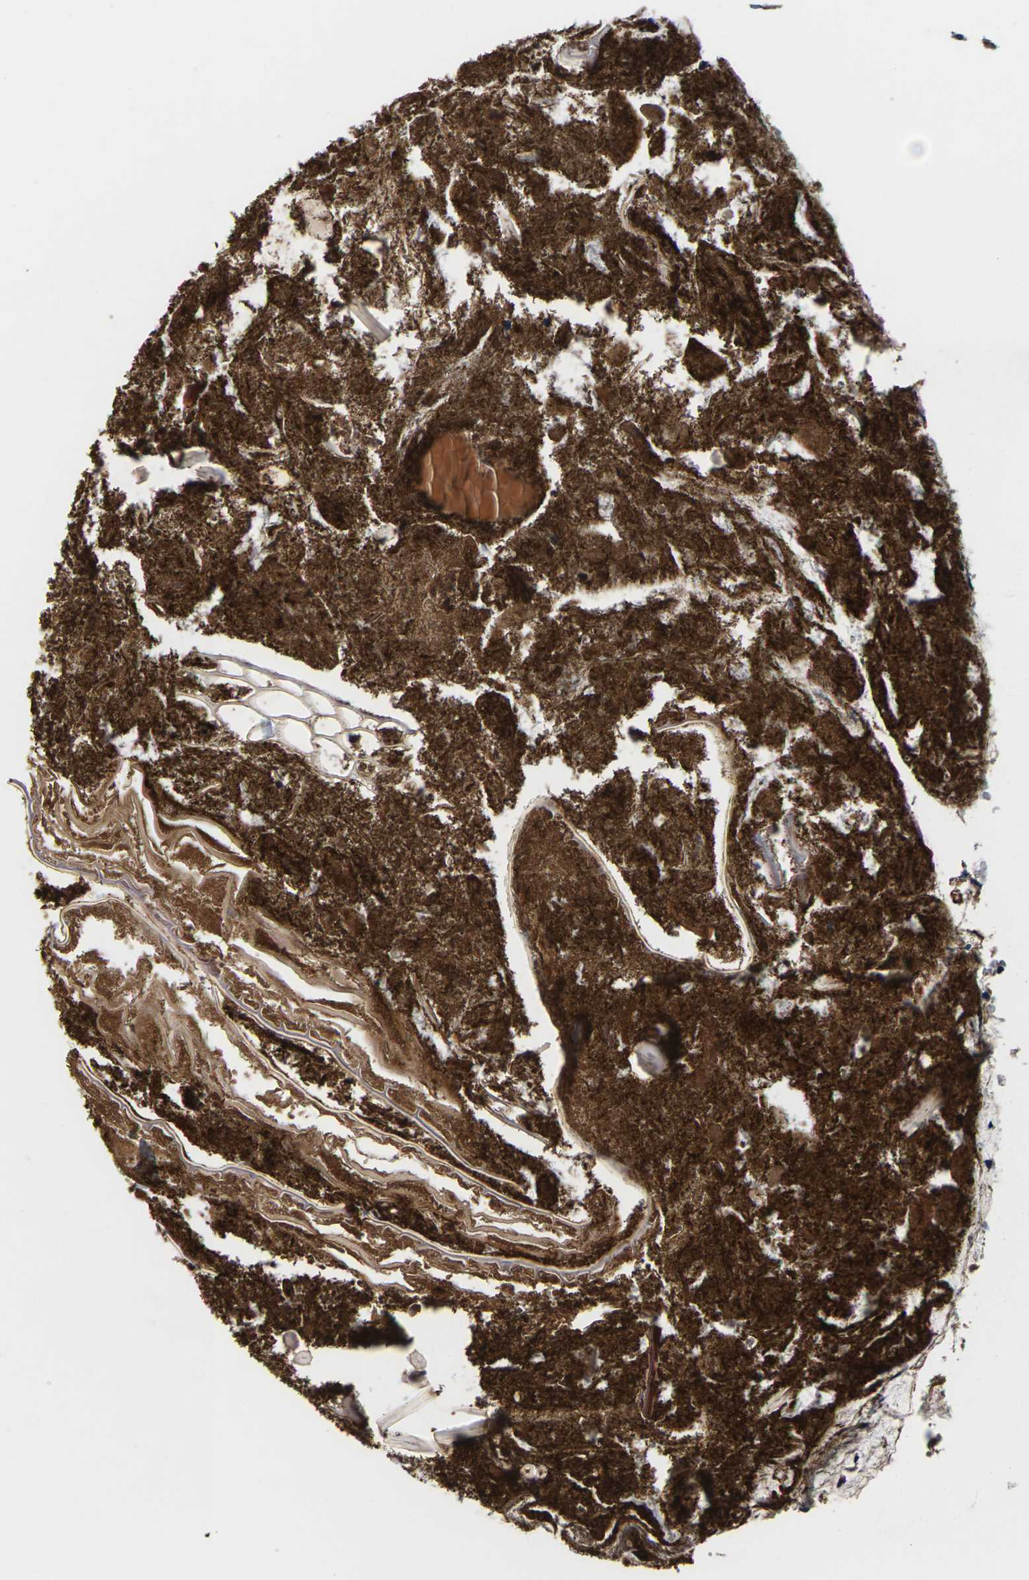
{"staining": {"intensity": "moderate", "quantity": ">75%", "location": "cytoplasmic/membranous"}, "tissue": "appendix", "cell_type": "Glandular cells", "image_type": "normal", "snomed": [{"axis": "morphology", "description": "Normal tissue, NOS"}, {"axis": "topography", "description": "Appendix"}], "caption": "Appendix stained with immunohistochemistry displays moderate cytoplasmic/membranous expression in approximately >75% of glandular cells.", "gene": "GABRP", "patient": {"sex": "male", "age": 52}}